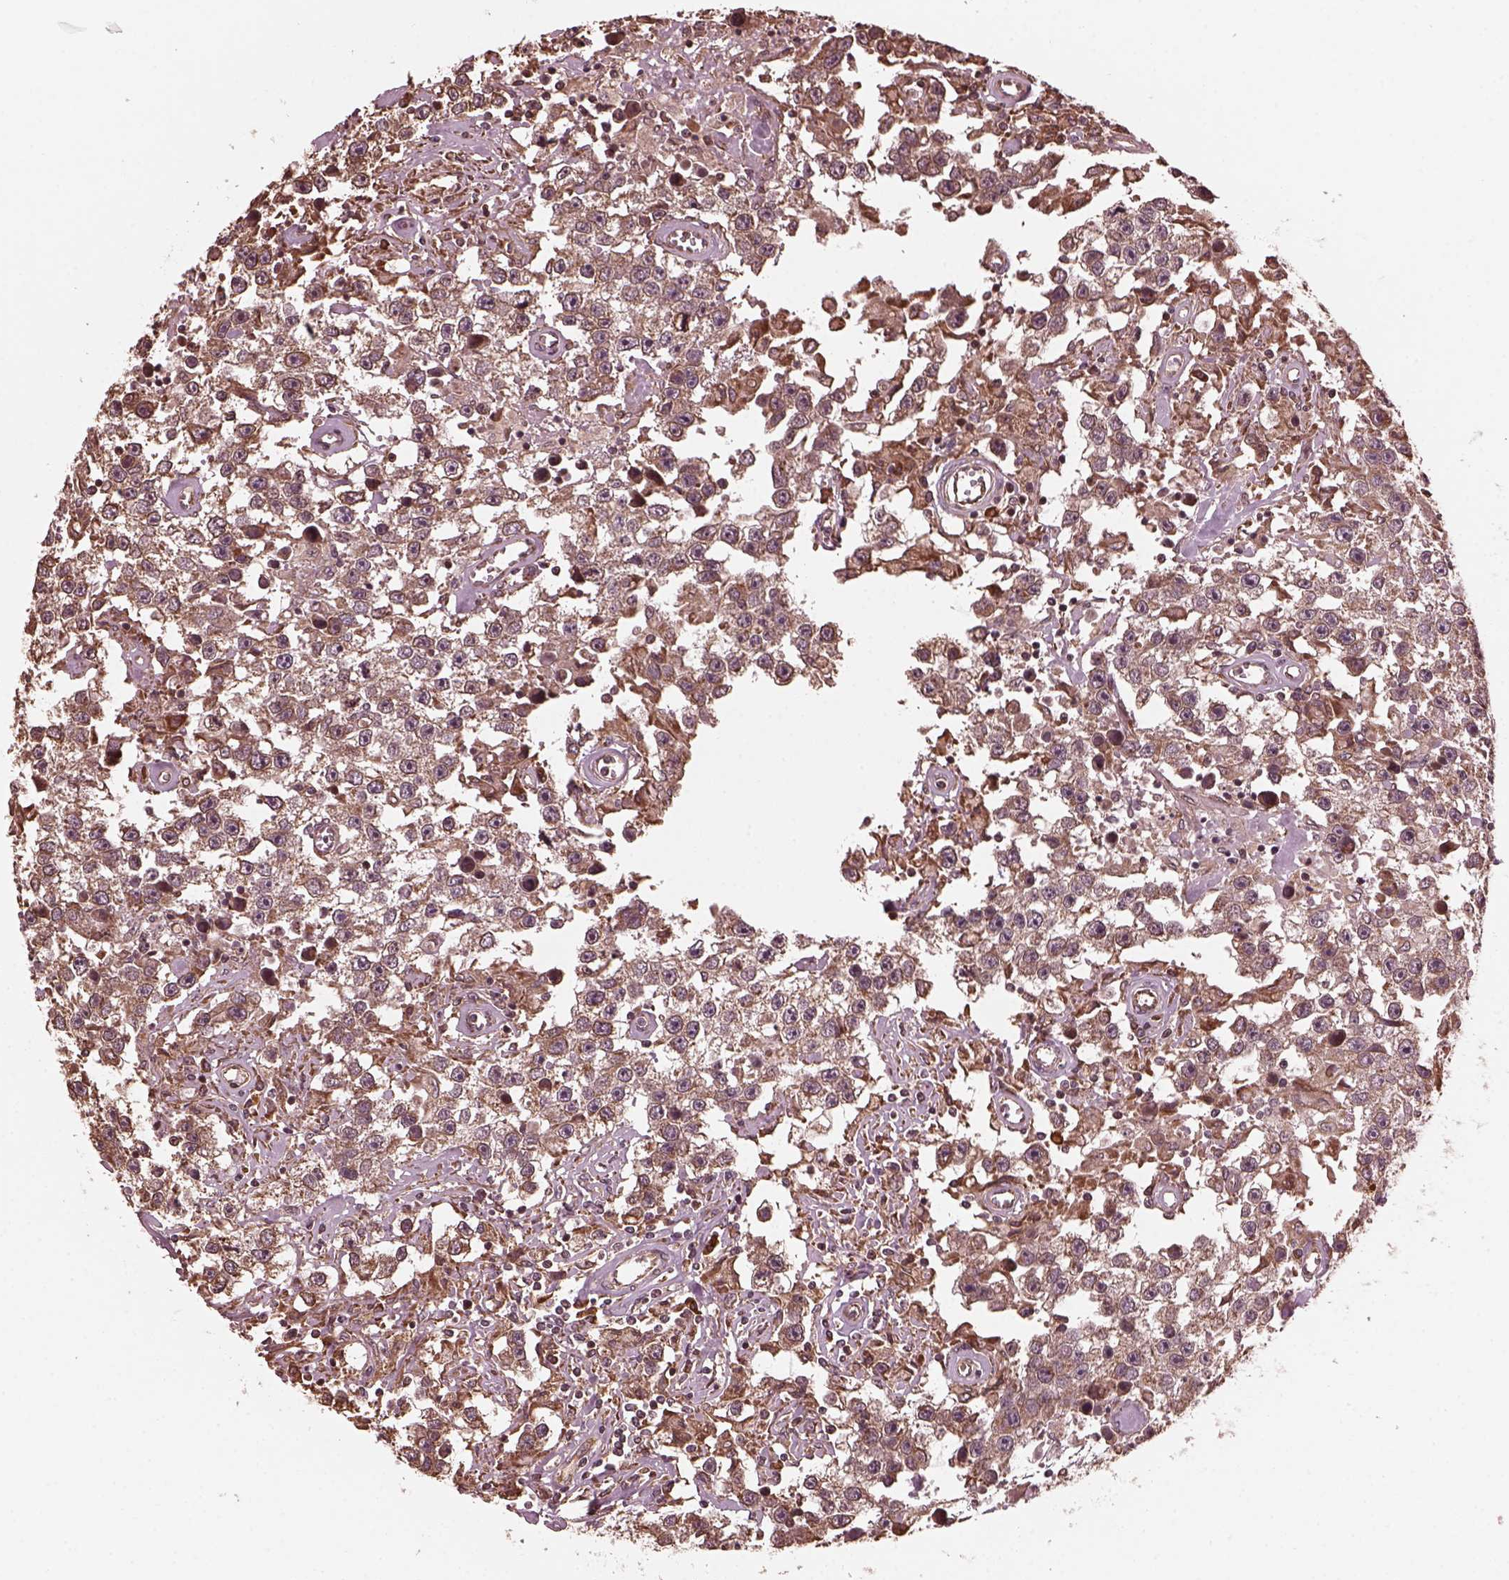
{"staining": {"intensity": "moderate", "quantity": ">75%", "location": "cytoplasmic/membranous"}, "tissue": "testis cancer", "cell_type": "Tumor cells", "image_type": "cancer", "snomed": [{"axis": "morphology", "description": "Seminoma, NOS"}, {"axis": "topography", "description": "Testis"}], "caption": "IHC image of human testis seminoma stained for a protein (brown), which reveals medium levels of moderate cytoplasmic/membranous expression in about >75% of tumor cells.", "gene": "ZNF292", "patient": {"sex": "male", "age": 43}}